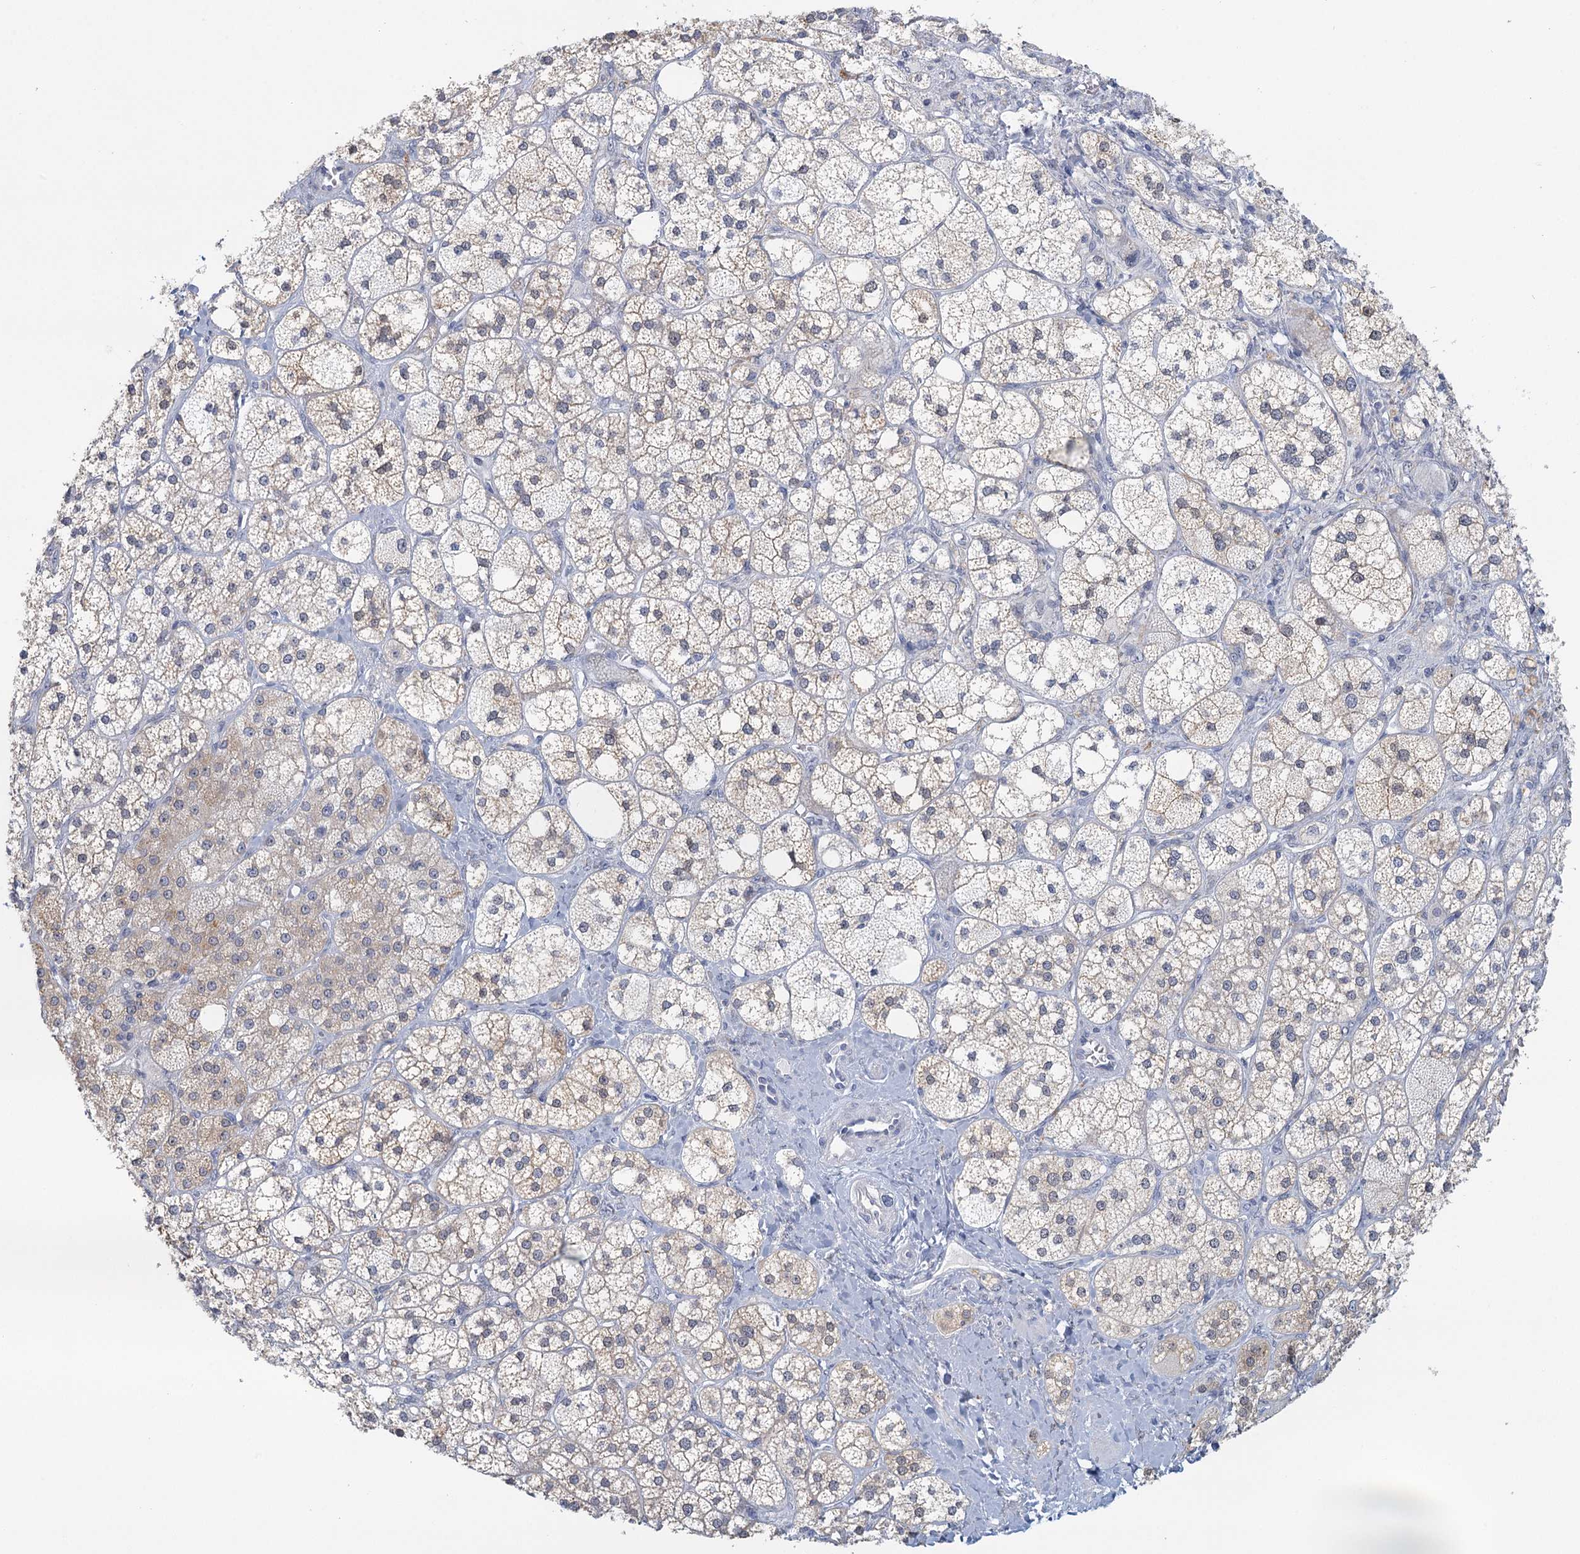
{"staining": {"intensity": "weak", "quantity": "25%-75%", "location": "cytoplasmic/membranous"}, "tissue": "adrenal gland", "cell_type": "Glandular cells", "image_type": "normal", "snomed": [{"axis": "morphology", "description": "Normal tissue, NOS"}, {"axis": "topography", "description": "Adrenal gland"}], "caption": "Human adrenal gland stained with a brown dye shows weak cytoplasmic/membranous positive expression in approximately 25%-75% of glandular cells.", "gene": "MYO7B", "patient": {"sex": "male", "age": 61}}